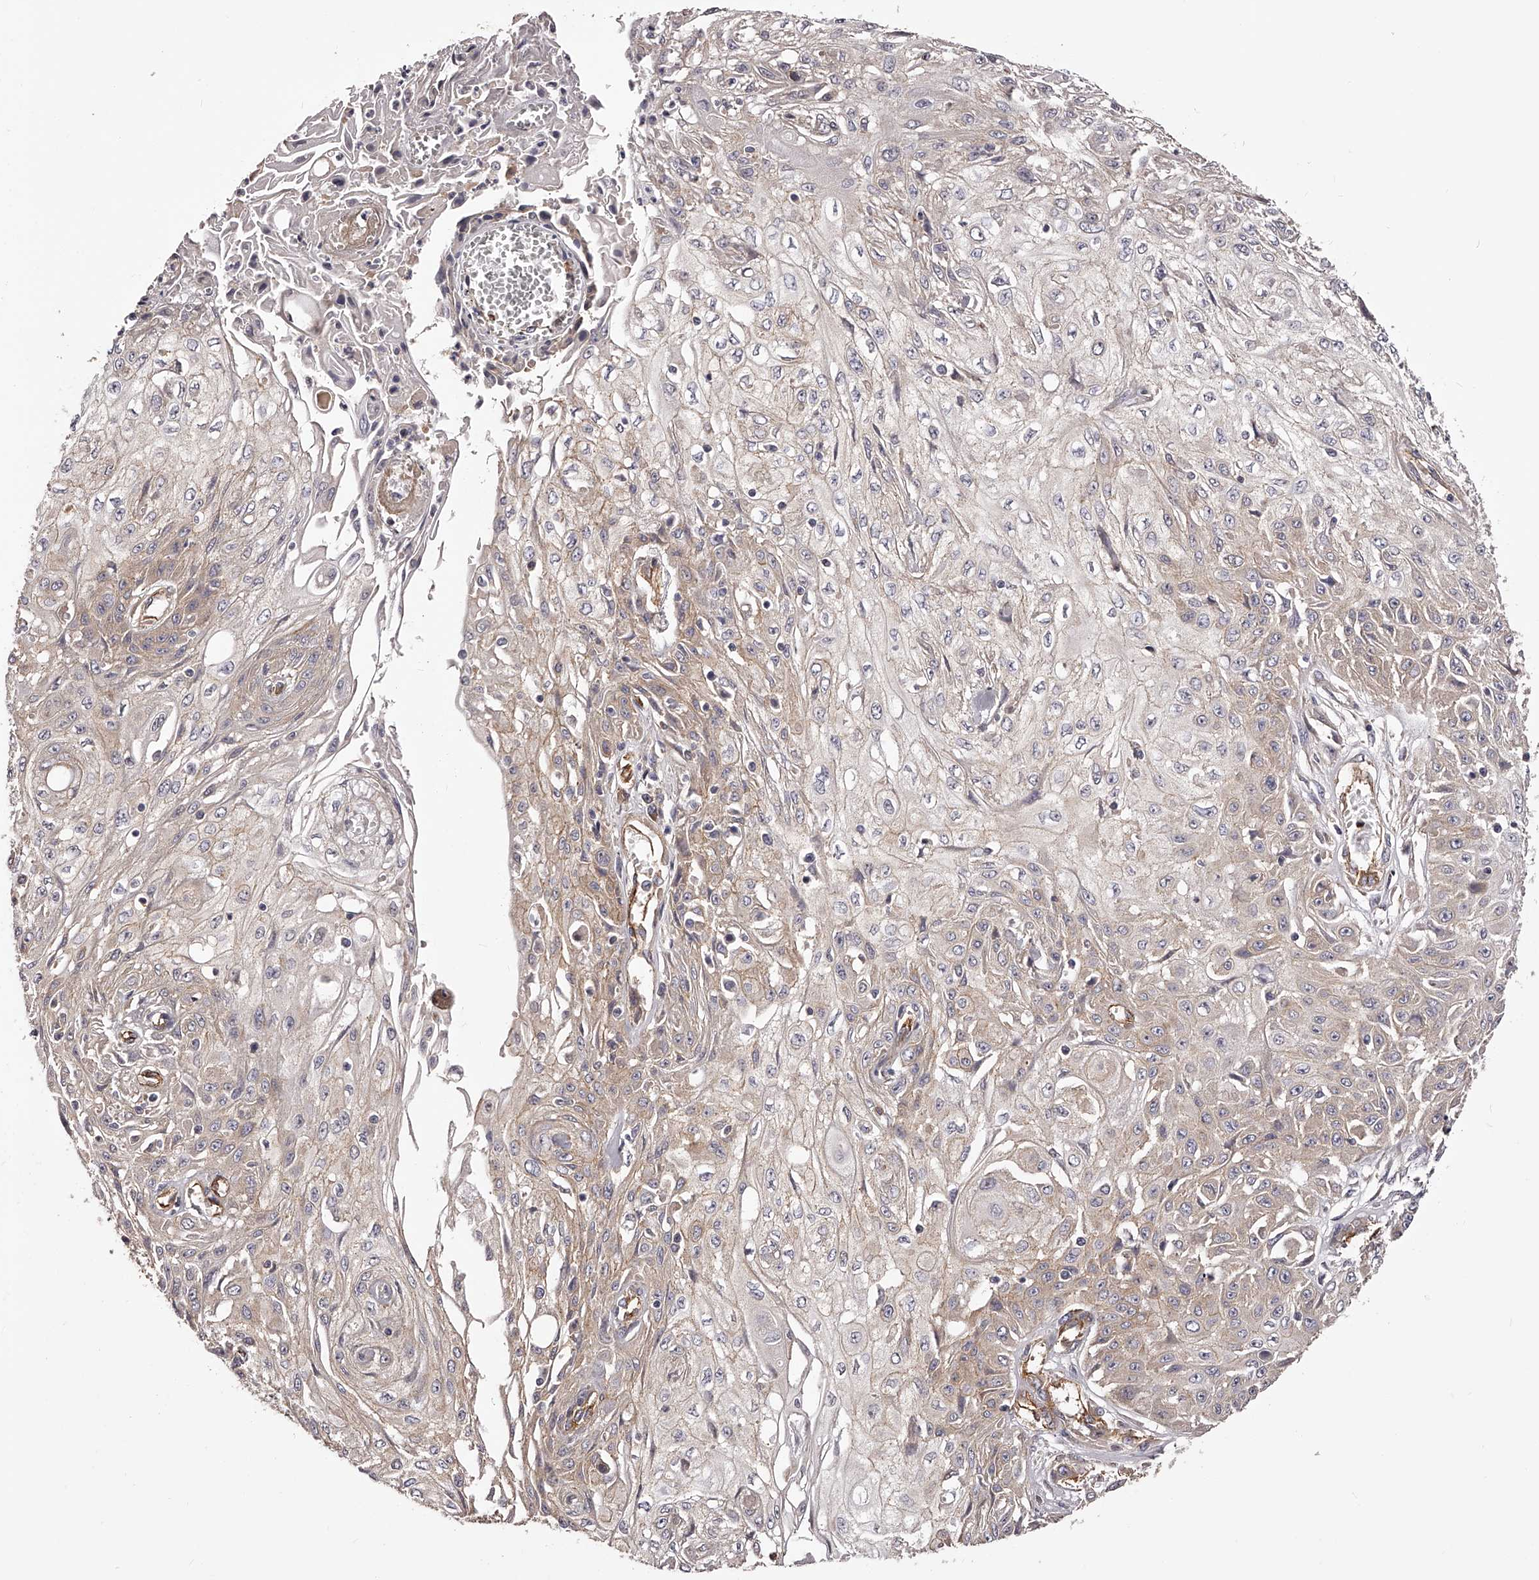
{"staining": {"intensity": "weak", "quantity": "<25%", "location": "cytoplasmic/membranous"}, "tissue": "skin cancer", "cell_type": "Tumor cells", "image_type": "cancer", "snomed": [{"axis": "morphology", "description": "Squamous cell carcinoma, NOS"}, {"axis": "morphology", "description": "Squamous cell carcinoma, metastatic, NOS"}, {"axis": "topography", "description": "Skin"}, {"axis": "topography", "description": "Lymph node"}], "caption": "The histopathology image demonstrates no significant staining in tumor cells of skin cancer (metastatic squamous cell carcinoma). (DAB IHC, high magnification).", "gene": "LTV1", "patient": {"sex": "male", "age": 75}}